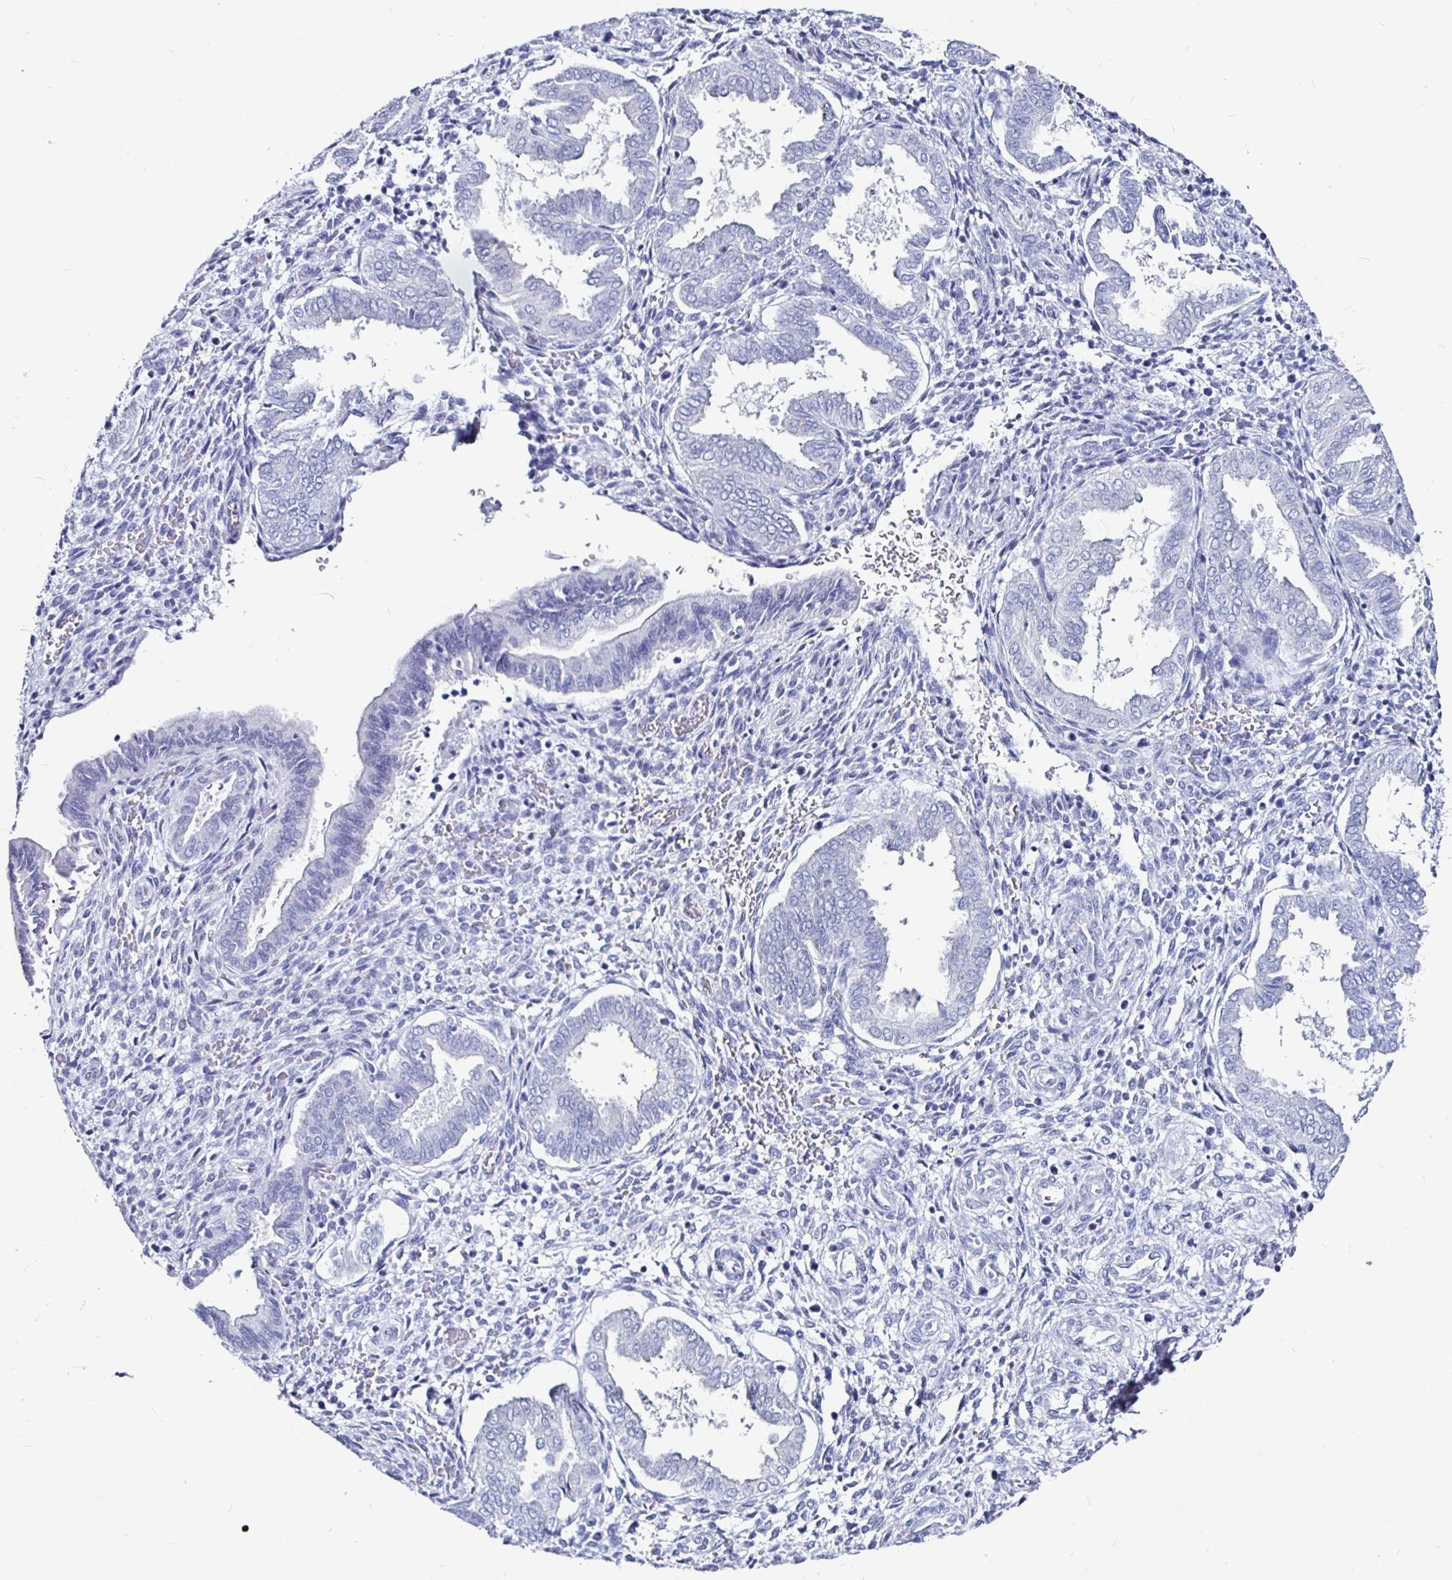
{"staining": {"intensity": "negative", "quantity": "none", "location": "none"}, "tissue": "endometrium", "cell_type": "Cells in endometrial stroma", "image_type": "normal", "snomed": [{"axis": "morphology", "description": "Normal tissue, NOS"}, {"axis": "topography", "description": "Endometrium"}], "caption": "Cells in endometrial stroma show no significant expression in normal endometrium. The staining is performed using DAB (3,3'-diaminobenzidine) brown chromogen with nuclei counter-stained in using hematoxylin.", "gene": "LUZP4", "patient": {"sex": "female", "age": 24}}